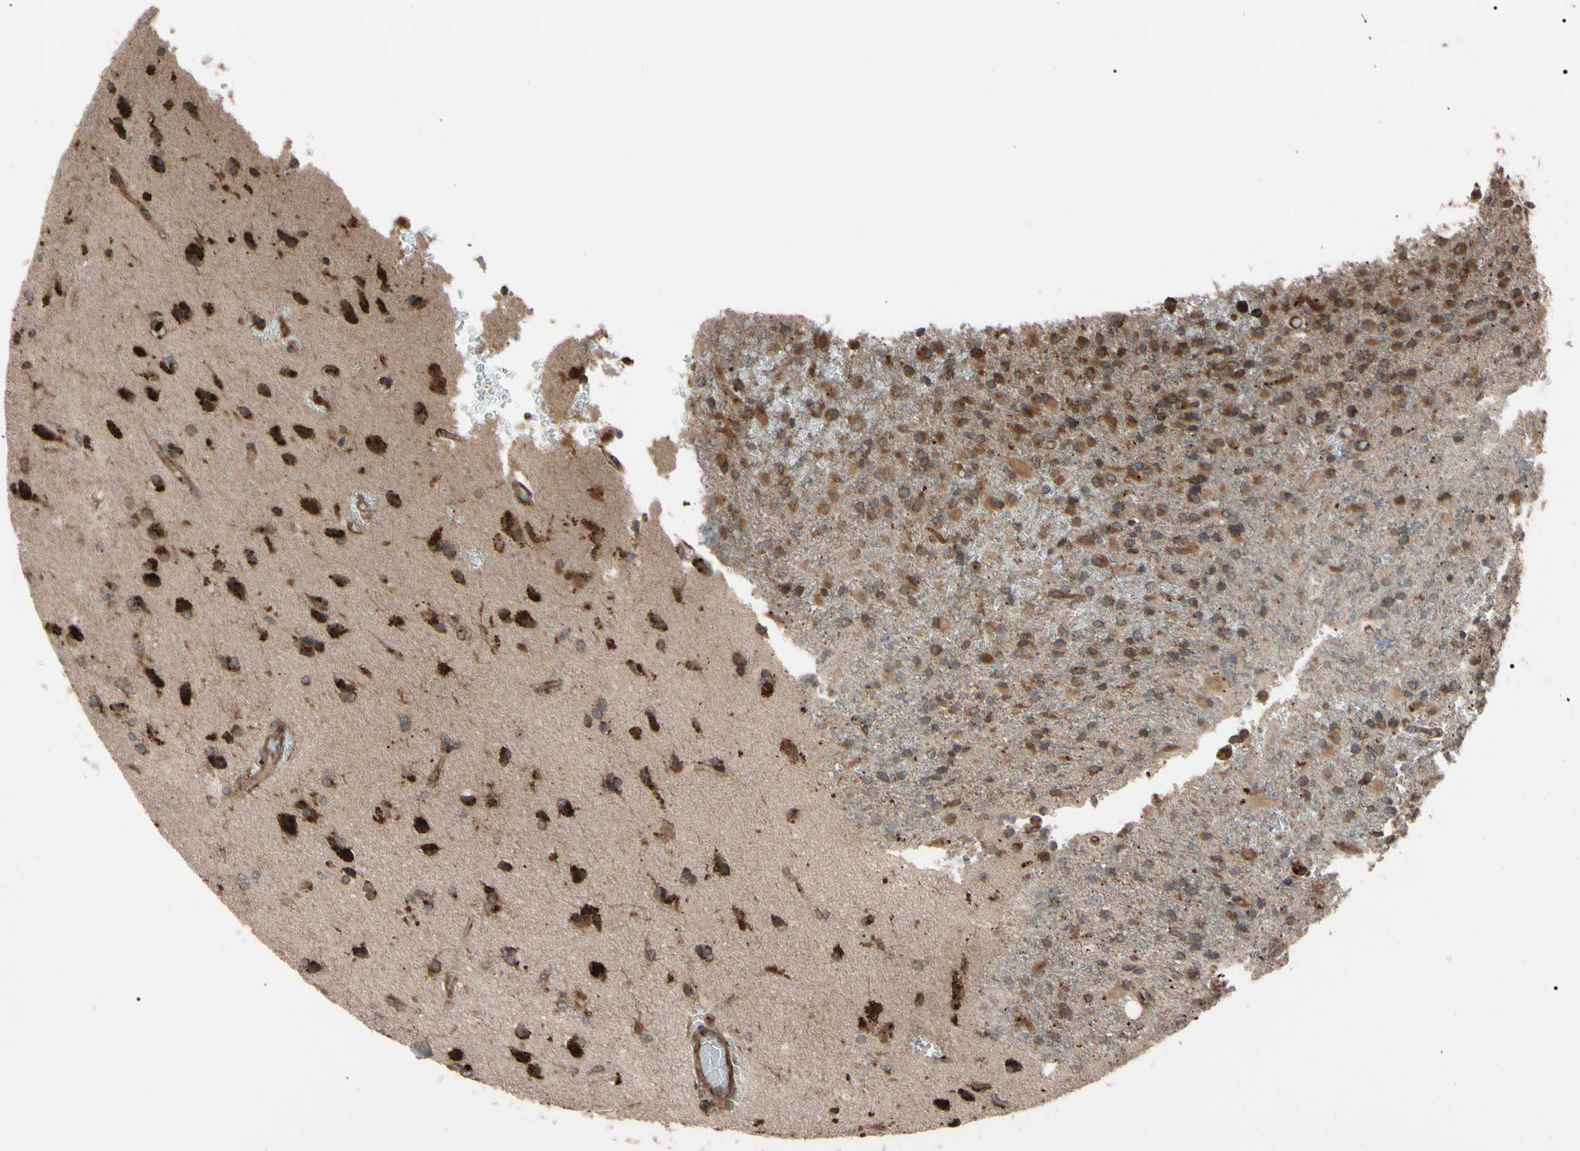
{"staining": {"intensity": "strong", "quantity": ">75%", "location": "cytoplasmic/membranous"}, "tissue": "glioma", "cell_type": "Tumor cells", "image_type": "cancer", "snomed": [{"axis": "morphology", "description": "Glioma, malignant, High grade"}, {"axis": "topography", "description": "Brain"}], "caption": "Human glioma stained for a protein (brown) displays strong cytoplasmic/membranous positive positivity in about >75% of tumor cells.", "gene": "GUCY1B1", "patient": {"sex": "male", "age": 71}}